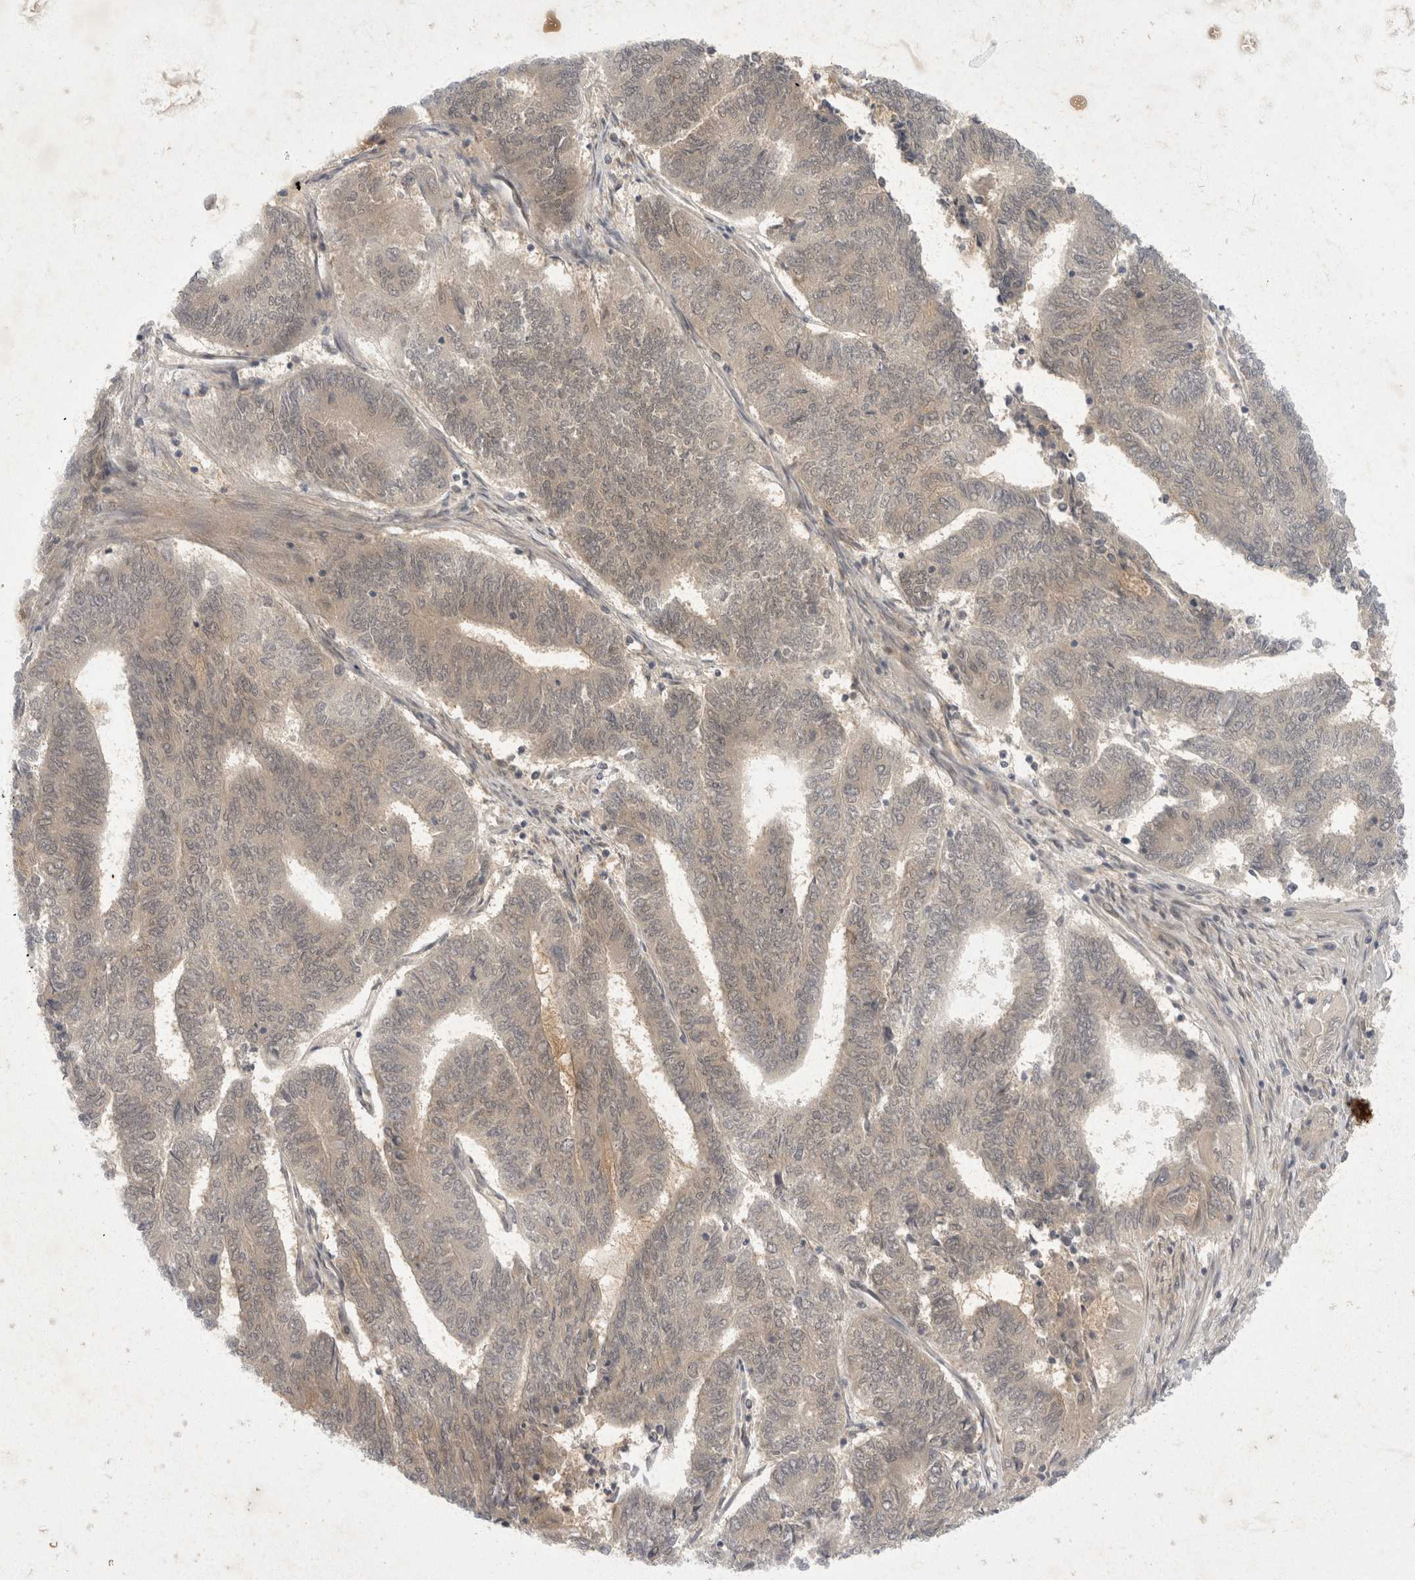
{"staining": {"intensity": "moderate", "quantity": "<25%", "location": "cytoplasmic/membranous"}, "tissue": "endometrial cancer", "cell_type": "Tumor cells", "image_type": "cancer", "snomed": [{"axis": "morphology", "description": "Adenocarcinoma, NOS"}, {"axis": "topography", "description": "Uterus"}, {"axis": "topography", "description": "Endometrium"}], "caption": "A high-resolution micrograph shows IHC staining of endometrial adenocarcinoma, which demonstrates moderate cytoplasmic/membranous staining in approximately <25% of tumor cells. The protein is stained brown, and the nuclei are stained in blue (DAB IHC with brightfield microscopy, high magnification).", "gene": "TOM1L2", "patient": {"sex": "female", "age": 70}}